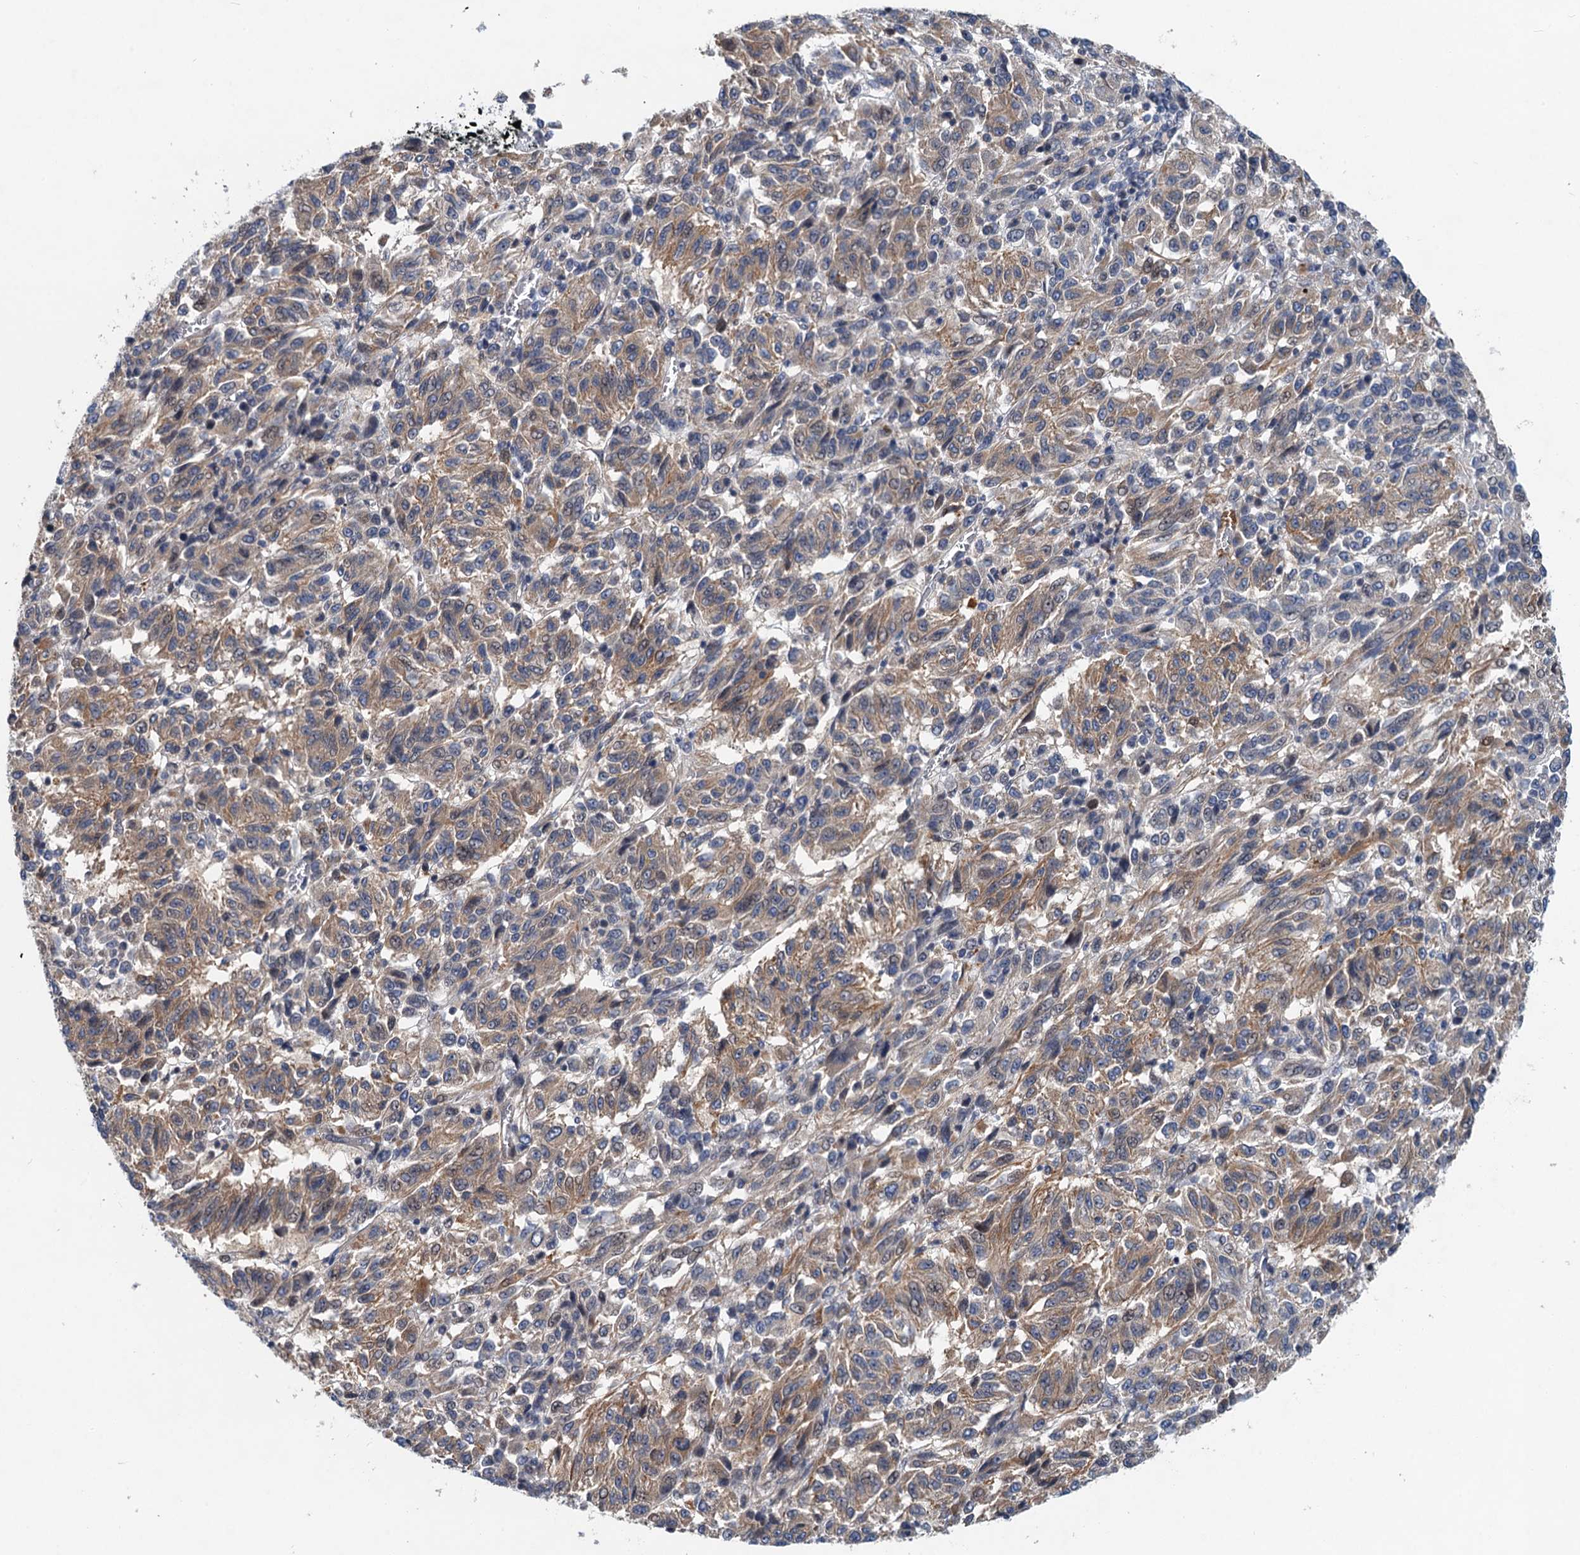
{"staining": {"intensity": "weak", "quantity": "25%-75%", "location": "cytoplasmic/membranous"}, "tissue": "melanoma", "cell_type": "Tumor cells", "image_type": "cancer", "snomed": [{"axis": "morphology", "description": "Malignant melanoma, Metastatic site"}, {"axis": "topography", "description": "Lung"}], "caption": "Malignant melanoma (metastatic site) tissue demonstrates weak cytoplasmic/membranous staining in about 25%-75% of tumor cells, visualized by immunohistochemistry.", "gene": "NBEA", "patient": {"sex": "male", "age": 64}}